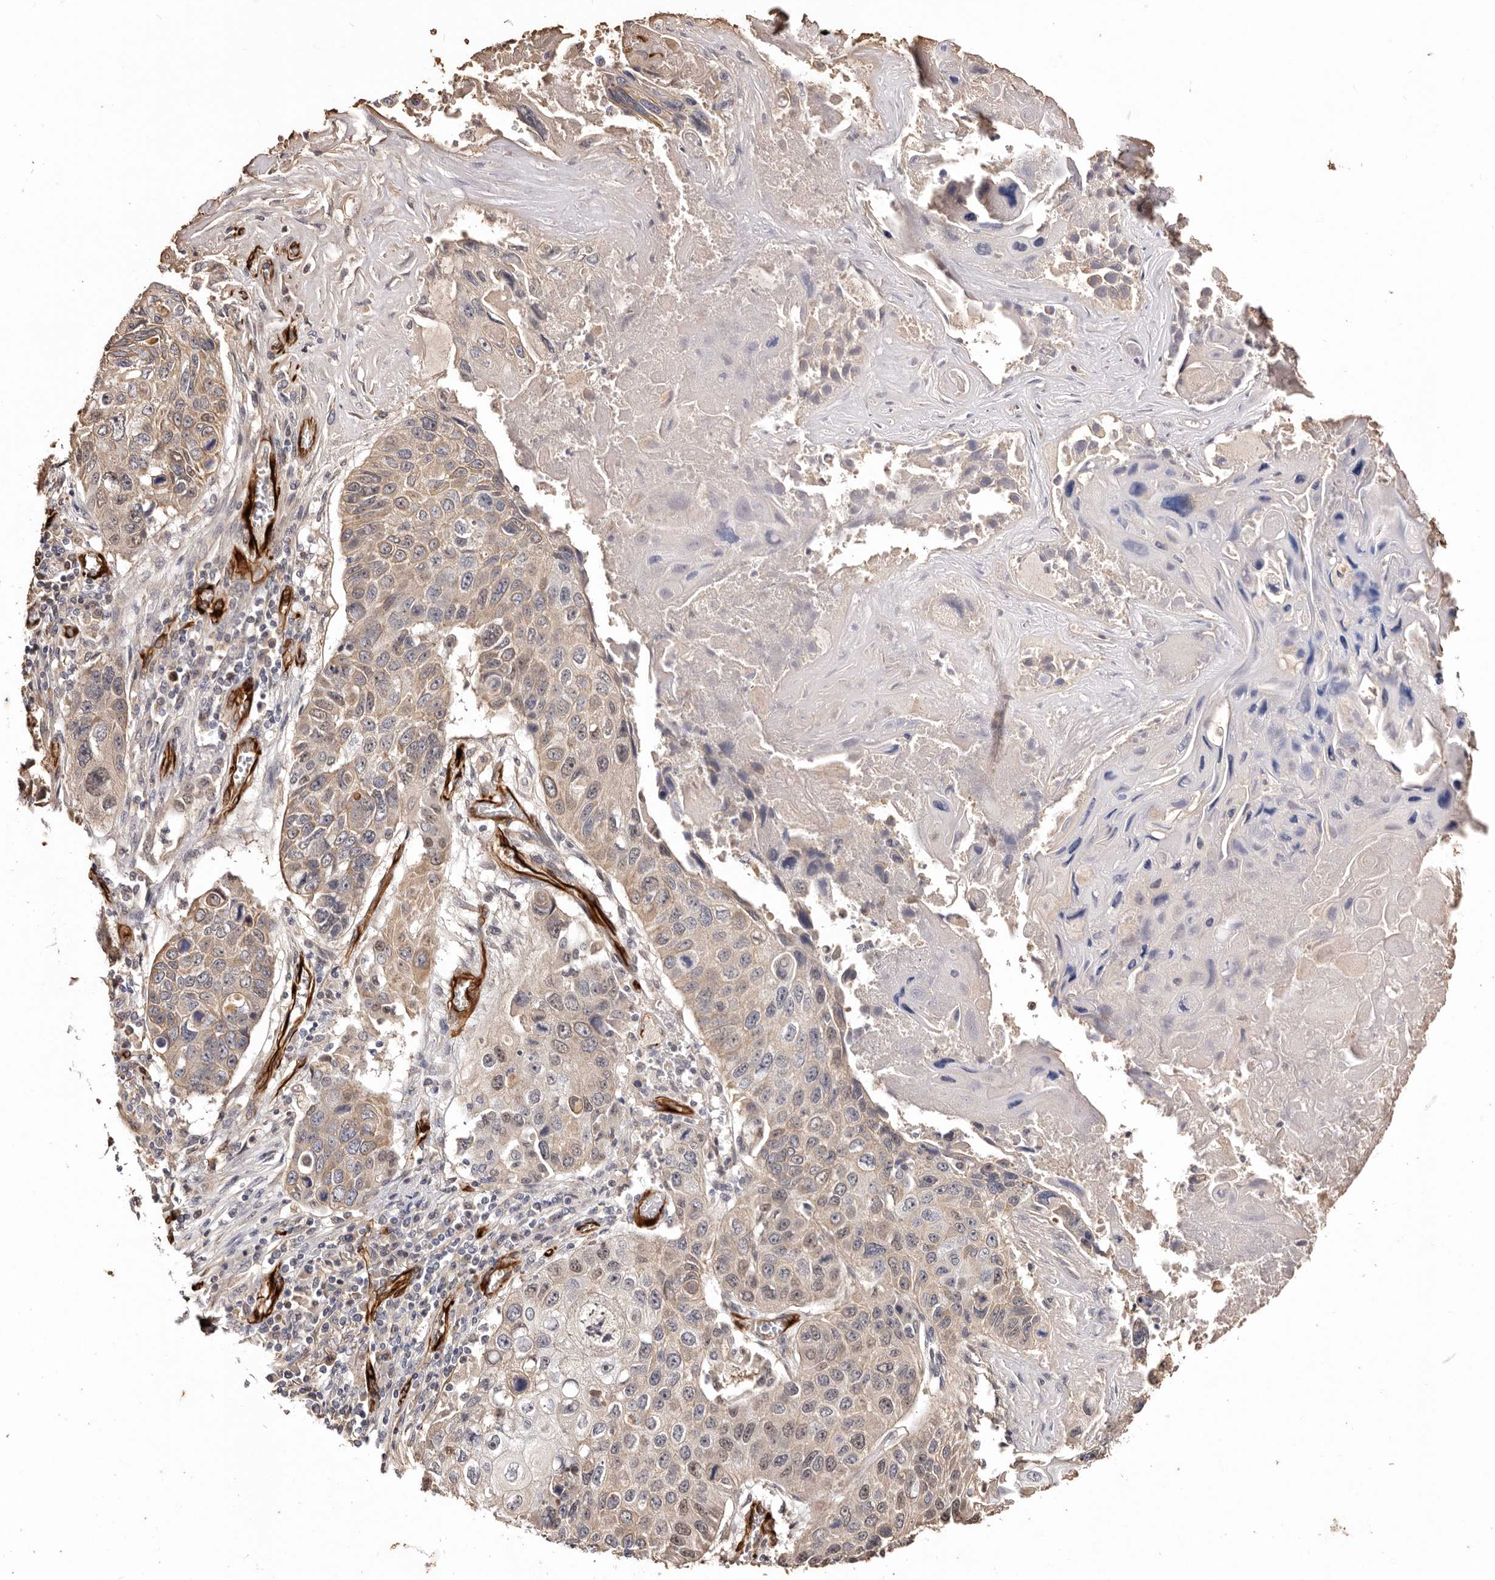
{"staining": {"intensity": "weak", "quantity": "<25%", "location": "cytoplasmic/membranous"}, "tissue": "lung cancer", "cell_type": "Tumor cells", "image_type": "cancer", "snomed": [{"axis": "morphology", "description": "Squamous cell carcinoma, NOS"}, {"axis": "topography", "description": "Lung"}], "caption": "A high-resolution histopathology image shows immunohistochemistry (IHC) staining of lung cancer, which exhibits no significant expression in tumor cells.", "gene": "ZNF557", "patient": {"sex": "male", "age": 61}}